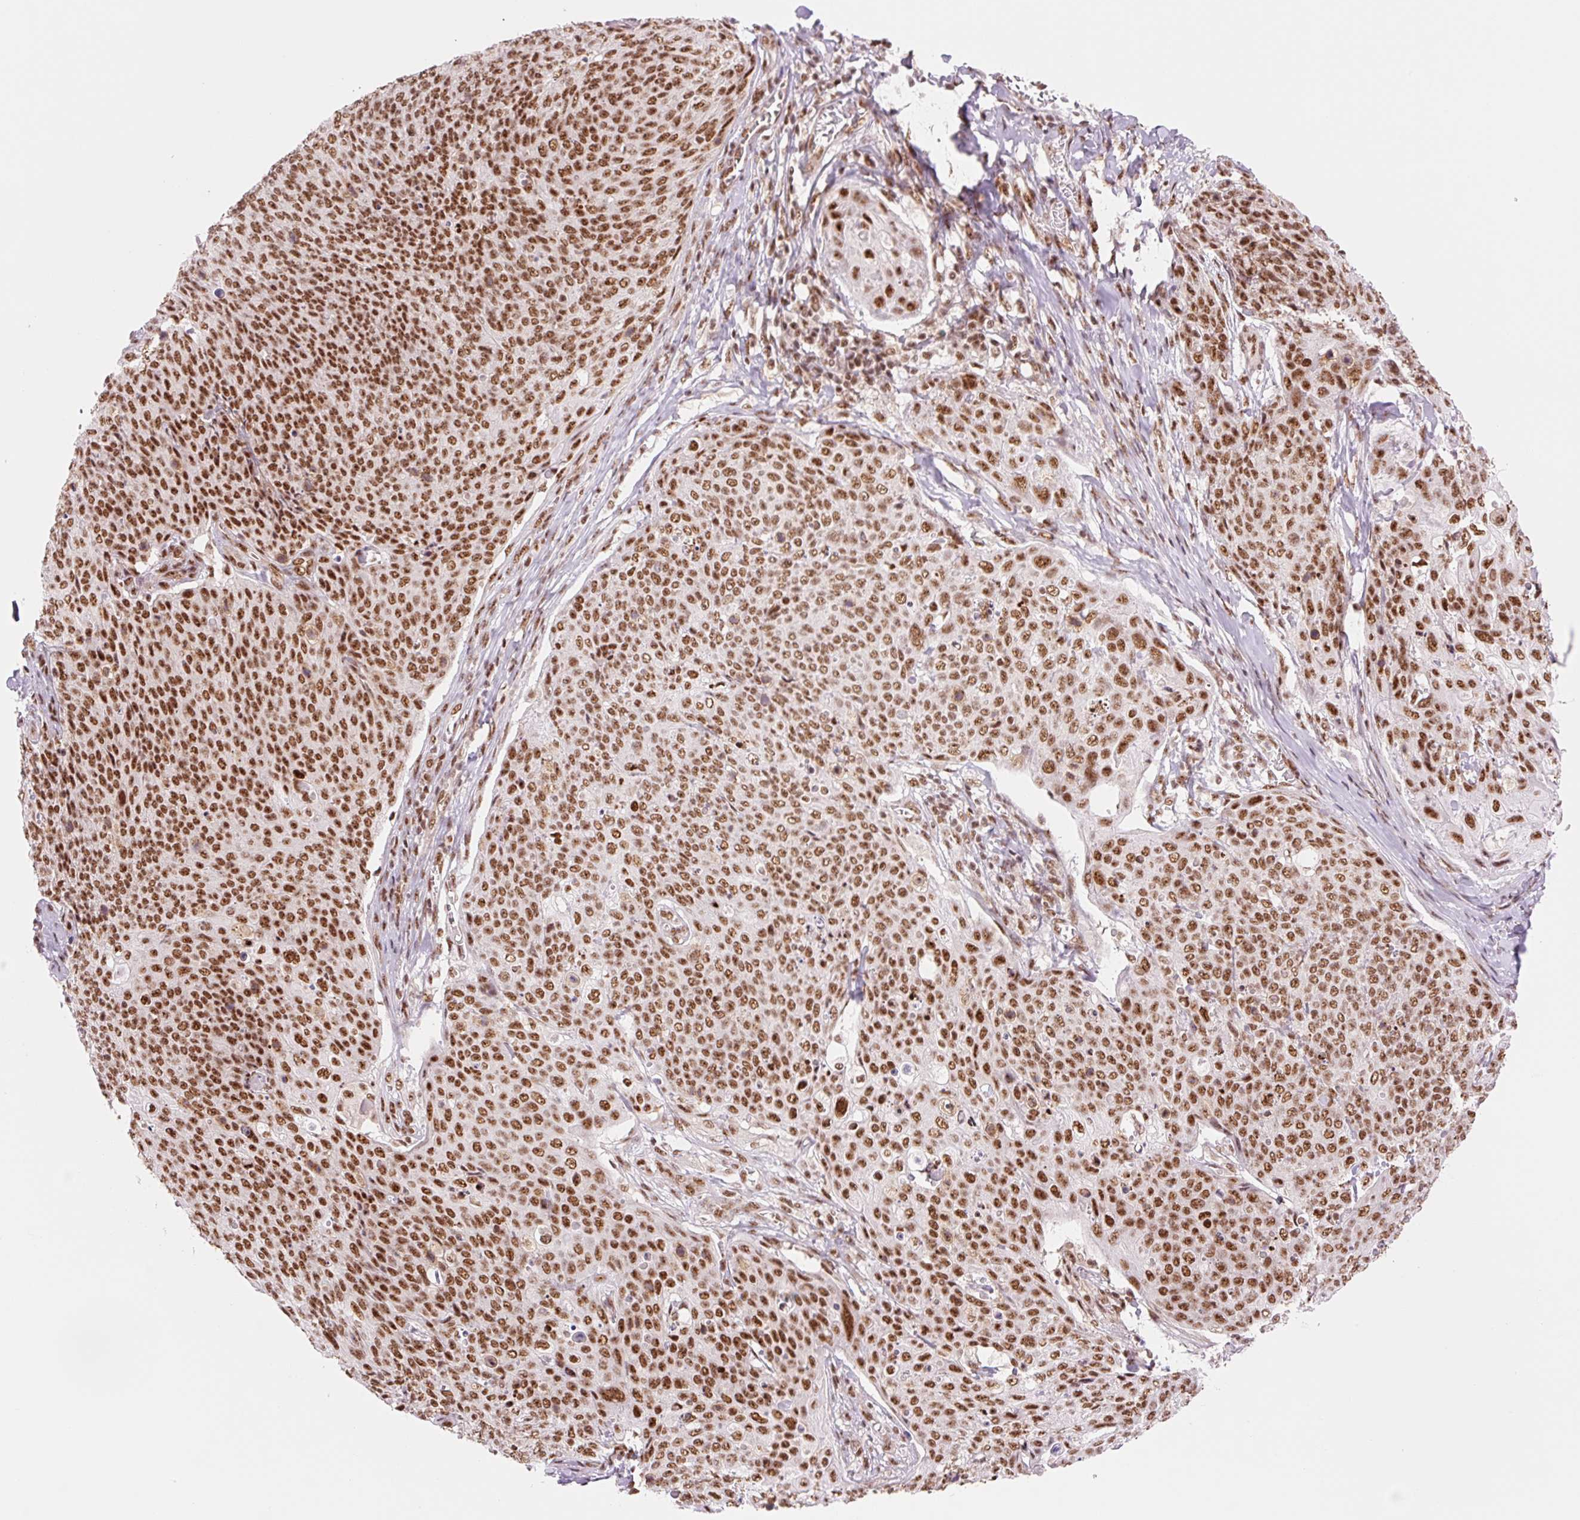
{"staining": {"intensity": "strong", "quantity": ">75%", "location": "nuclear"}, "tissue": "skin cancer", "cell_type": "Tumor cells", "image_type": "cancer", "snomed": [{"axis": "morphology", "description": "Squamous cell carcinoma, NOS"}, {"axis": "topography", "description": "Skin"}, {"axis": "topography", "description": "Vulva"}], "caption": "This is a photomicrograph of immunohistochemistry staining of skin cancer (squamous cell carcinoma), which shows strong staining in the nuclear of tumor cells.", "gene": "PRDM11", "patient": {"sex": "female", "age": 85}}